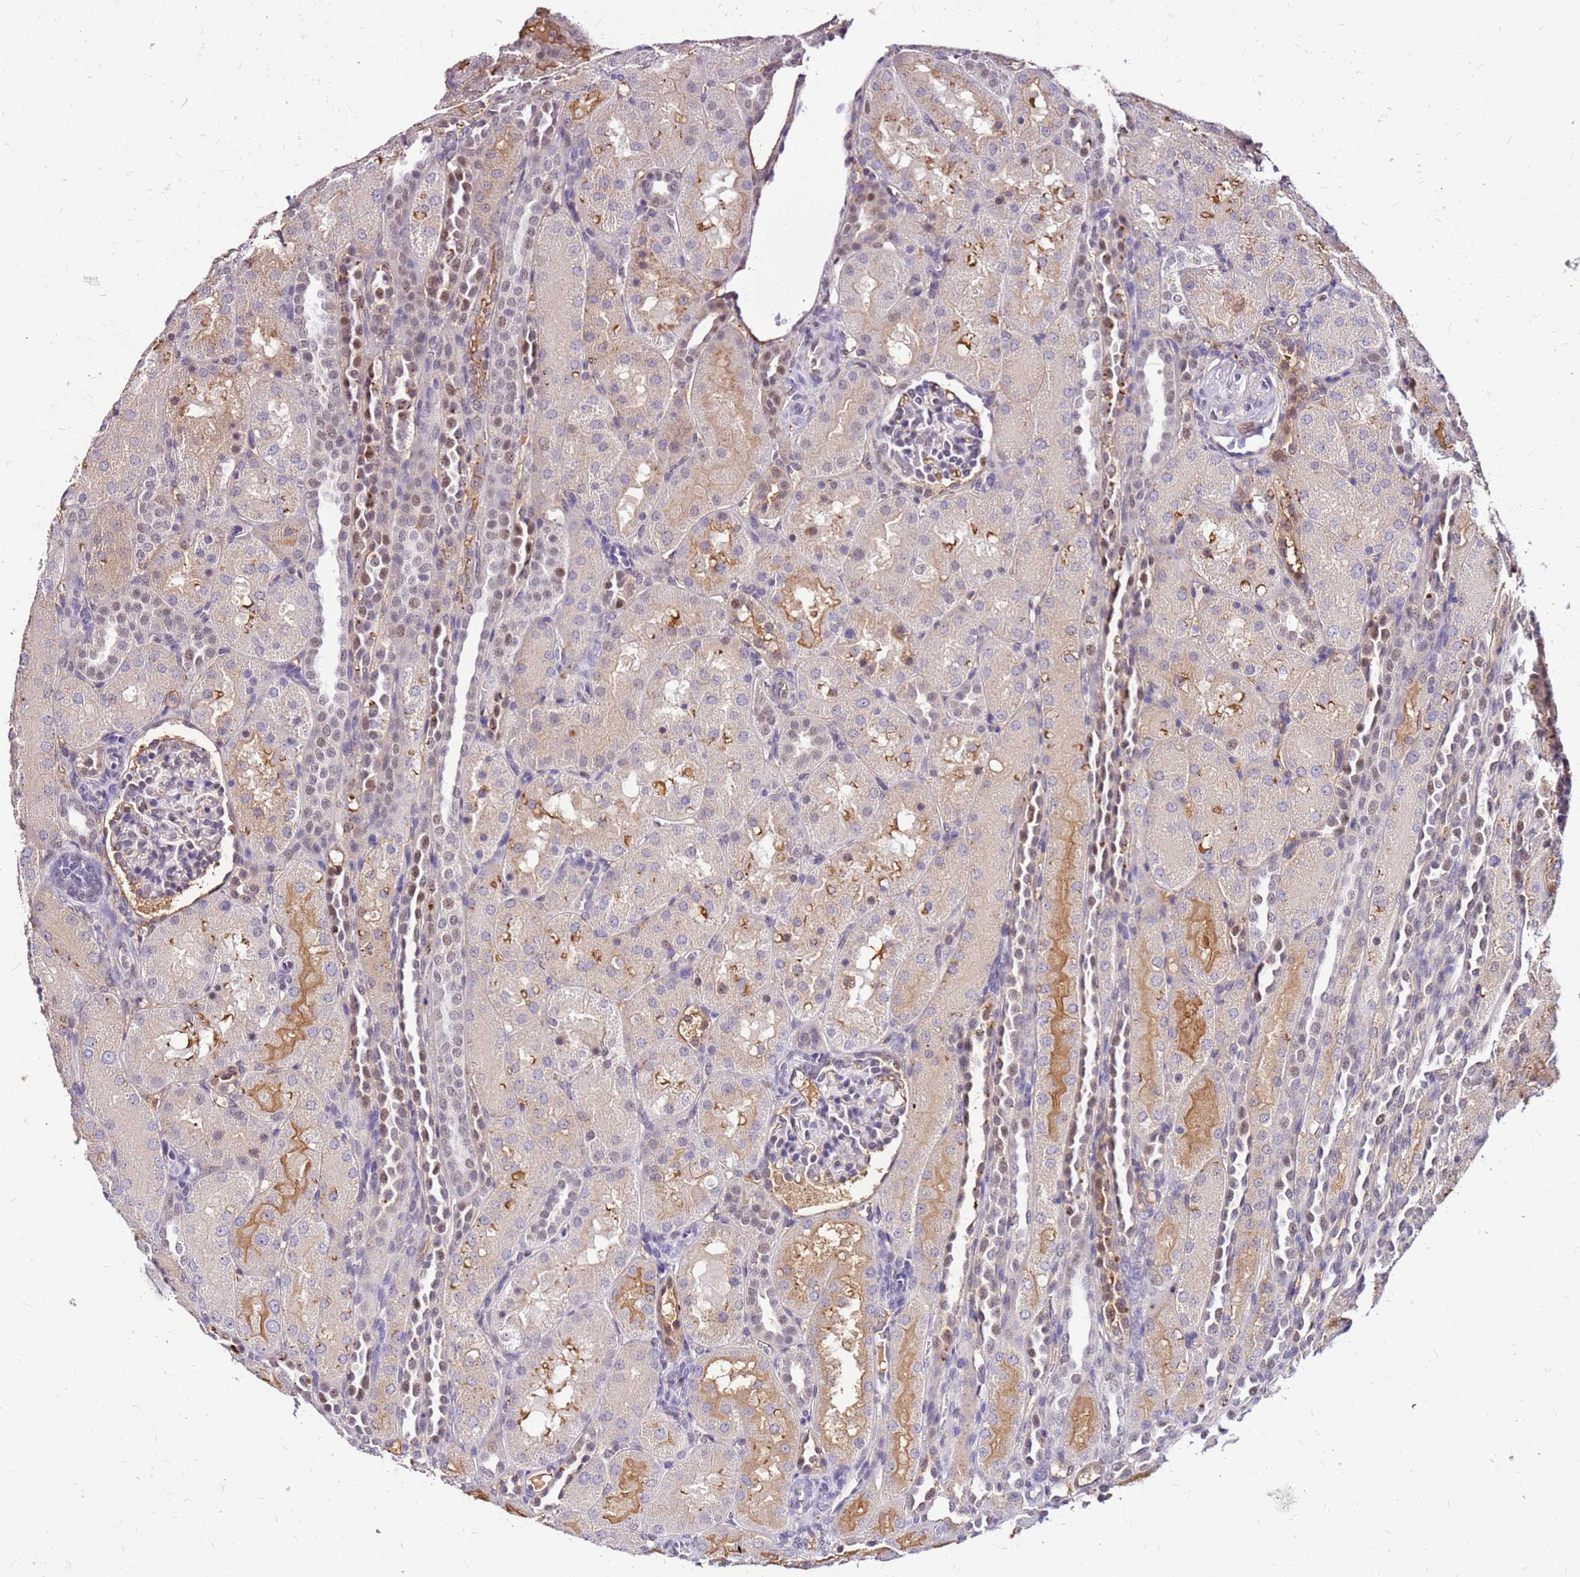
{"staining": {"intensity": "weak", "quantity": "<25%", "location": "nuclear"}, "tissue": "kidney", "cell_type": "Cells in glomeruli", "image_type": "normal", "snomed": [{"axis": "morphology", "description": "Normal tissue, NOS"}, {"axis": "topography", "description": "Kidney"}], "caption": "Cells in glomeruli show no significant protein staining in unremarkable kidney.", "gene": "ALDH1A3", "patient": {"sex": "male", "age": 1}}